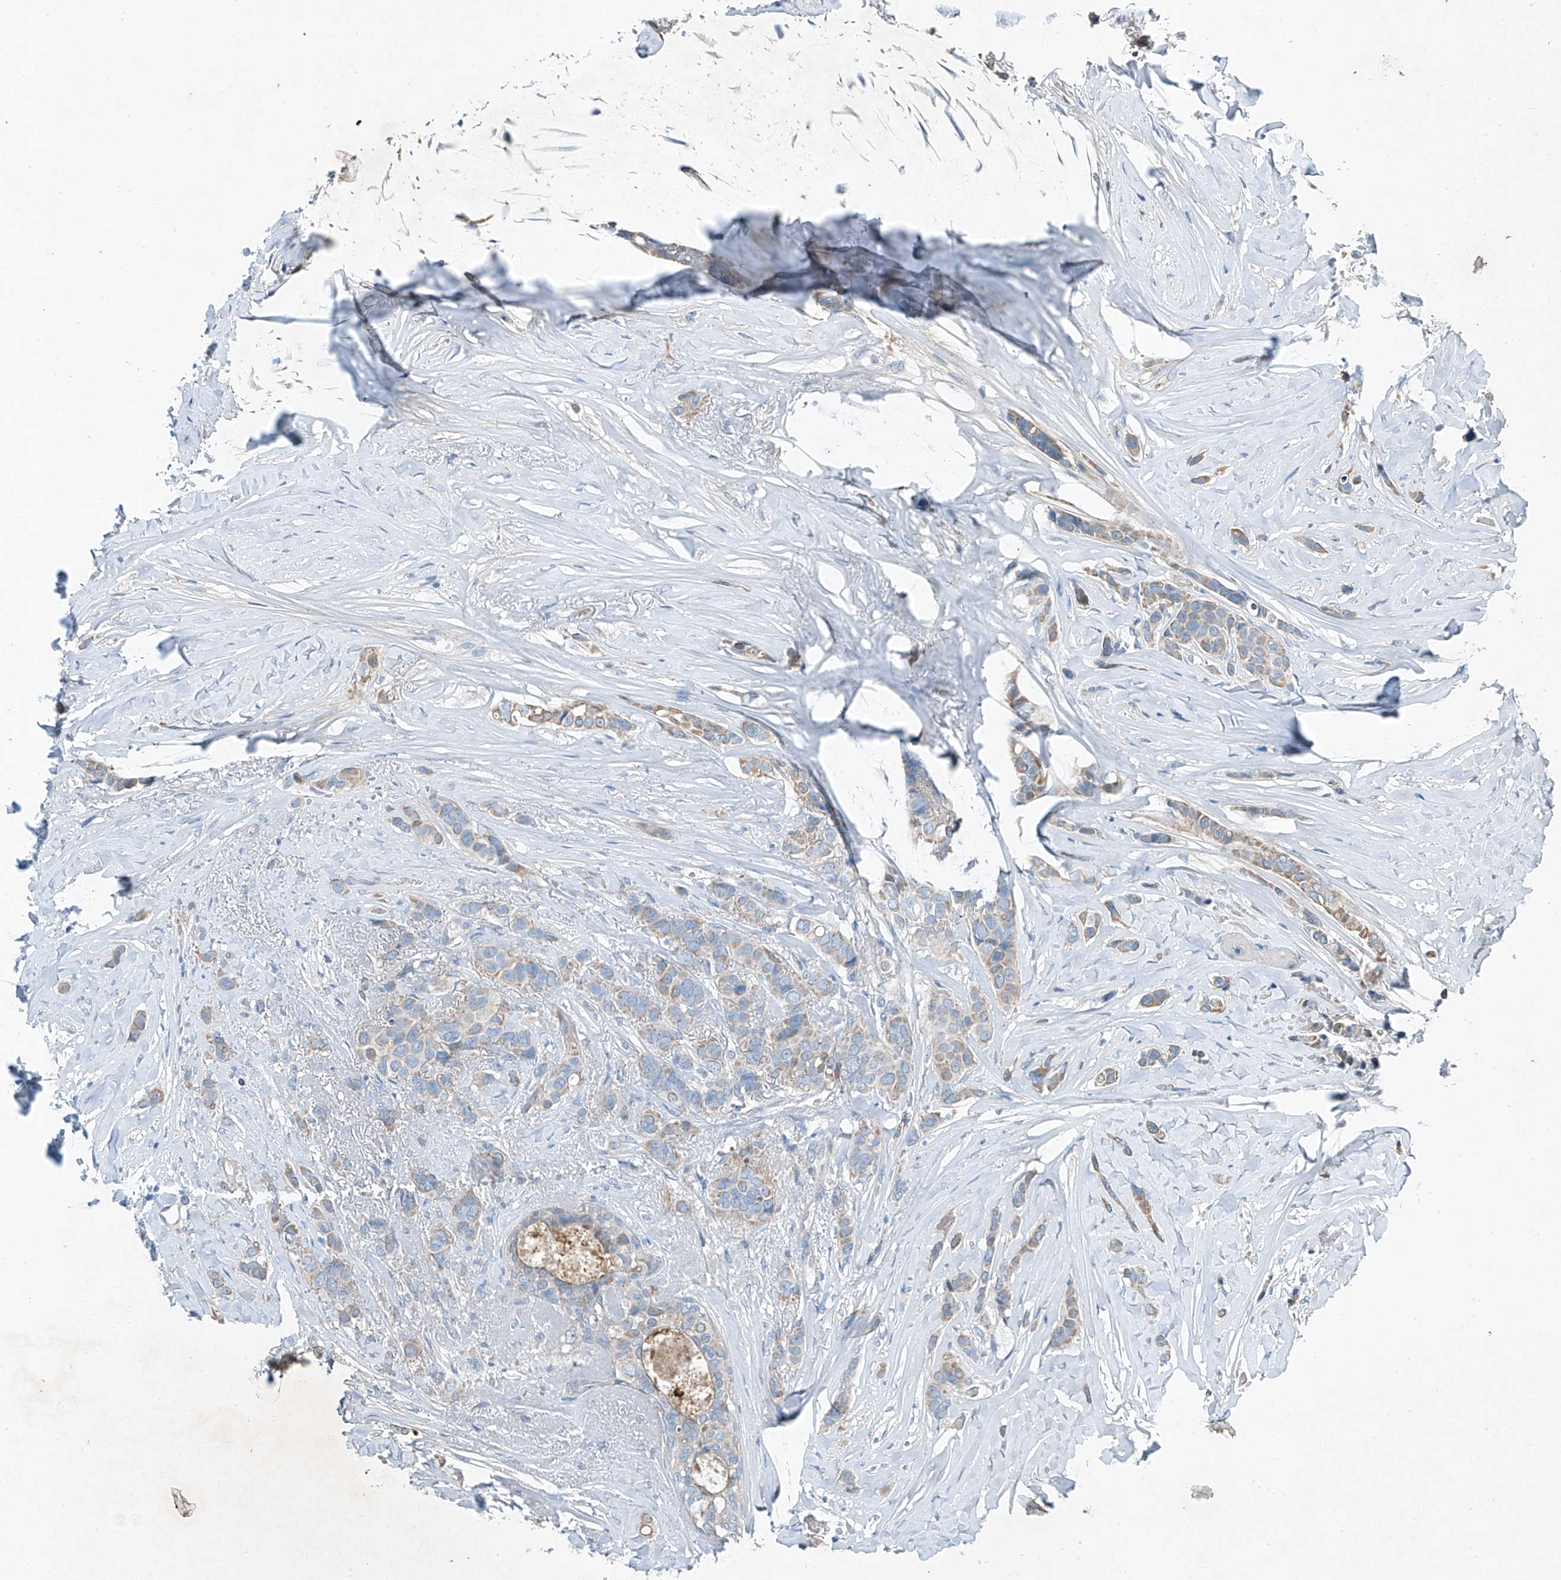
{"staining": {"intensity": "weak", "quantity": "<25%", "location": "cytoplasmic/membranous"}, "tissue": "breast cancer", "cell_type": "Tumor cells", "image_type": "cancer", "snomed": [{"axis": "morphology", "description": "Lobular carcinoma"}, {"axis": "topography", "description": "Breast"}], "caption": "High magnification brightfield microscopy of breast lobular carcinoma stained with DAB (brown) and counterstained with hematoxylin (blue): tumor cells show no significant staining. (DAB (3,3'-diaminobenzidine) IHC, high magnification).", "gene": "MDGA1", "patient": {"sex": "female", "age": 51}}